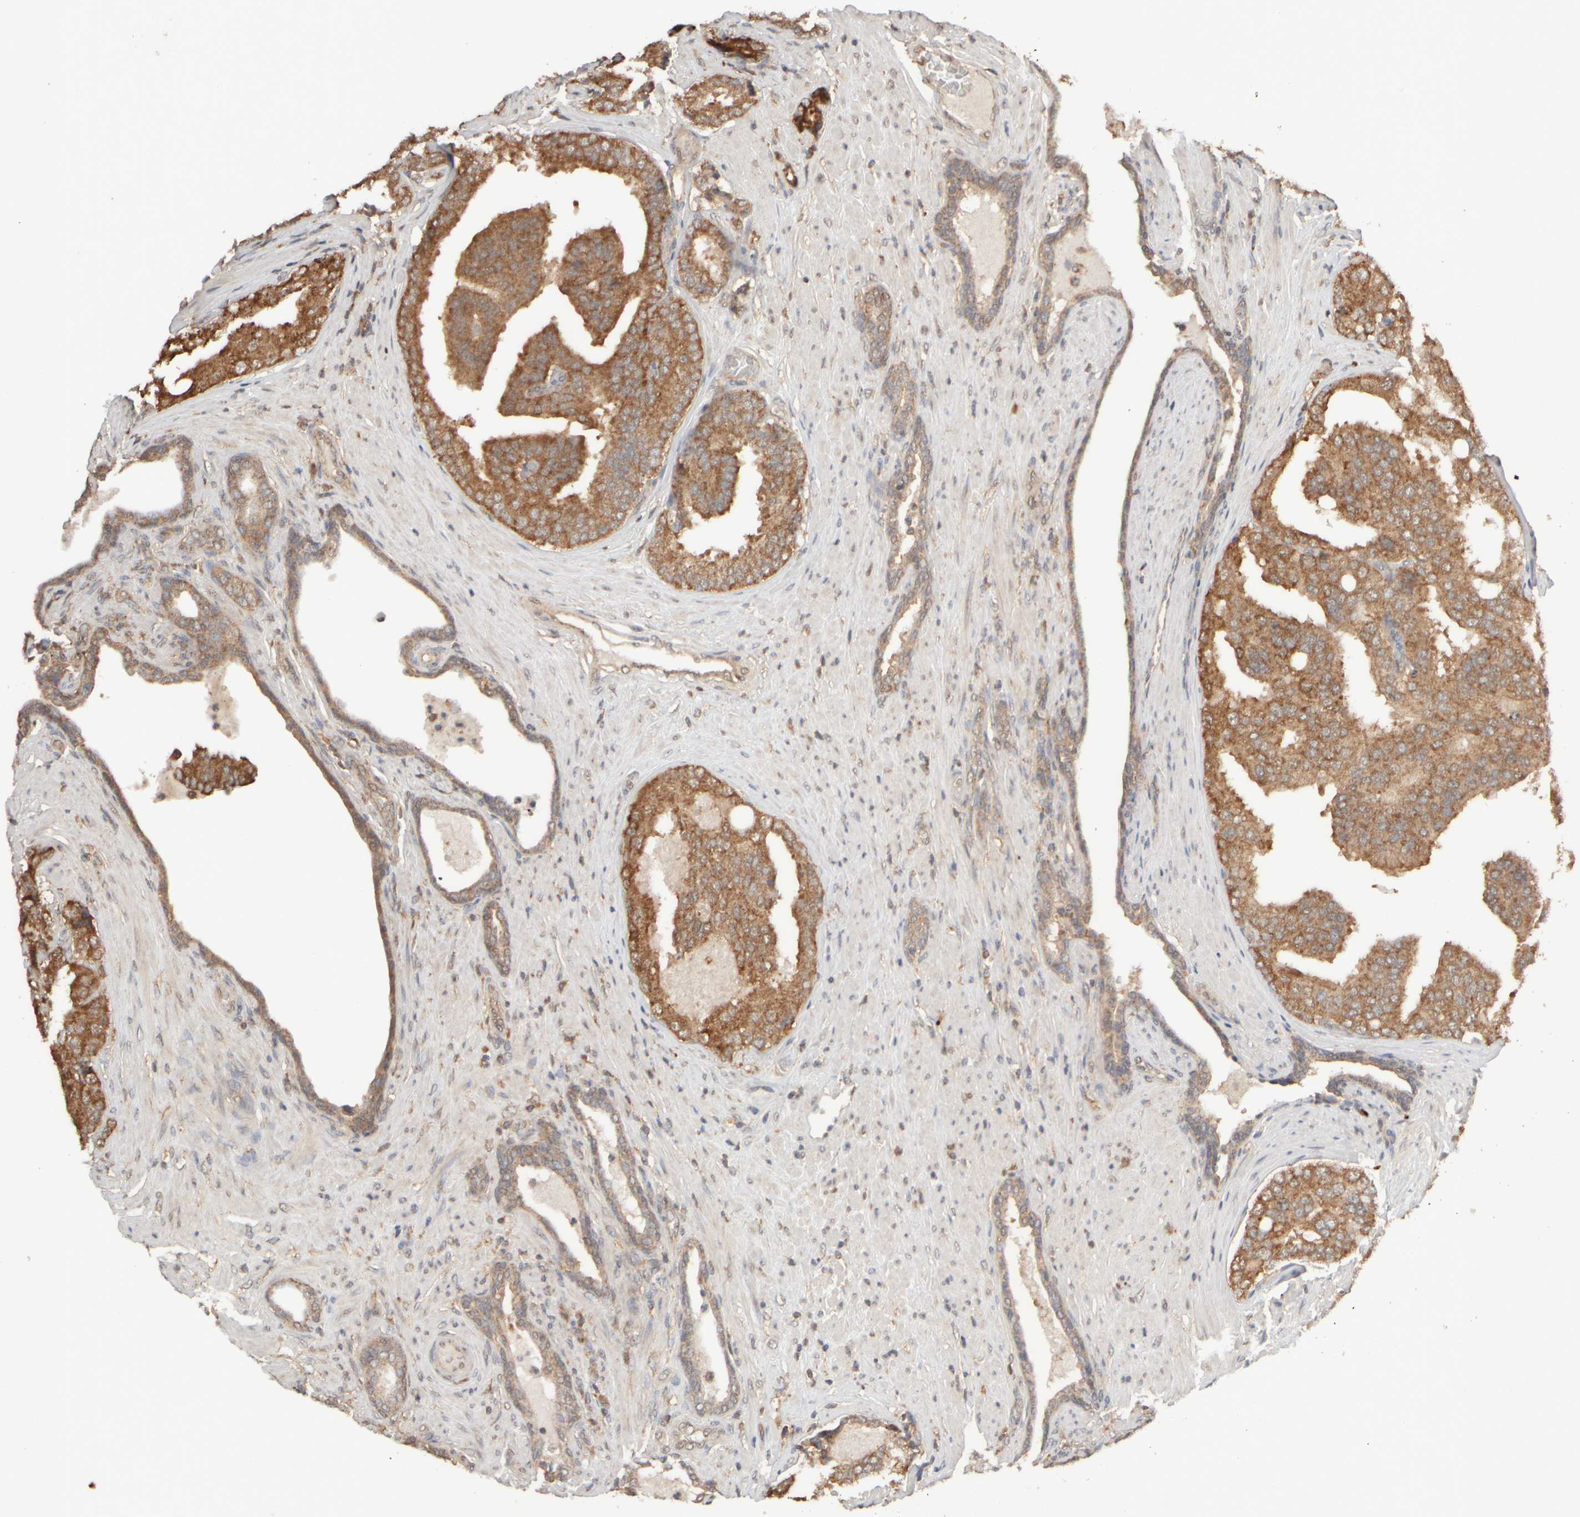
{"staining": {"intensity": "moderate", "quantity": "25%-75%", "location": "cytoplasmic/membranous"}, "tissue": "prostate cancer", "cell_type": "Tumor cells", "image_type": "cancer", "snomed": [{"axis": "morphology", "description": "Adenocarcinoma, High grade"}, {"axis": "topography", "description": "Prostate"}], "caption": "Moderate cytoplasmic/membranous protein expression is appreciated in about 25%-75% of tumor cells in prostate cancer (high-grade adenocarcinoma).", "gene": "EIF2B3", "patient": {"sex": "male", "age": 50}}